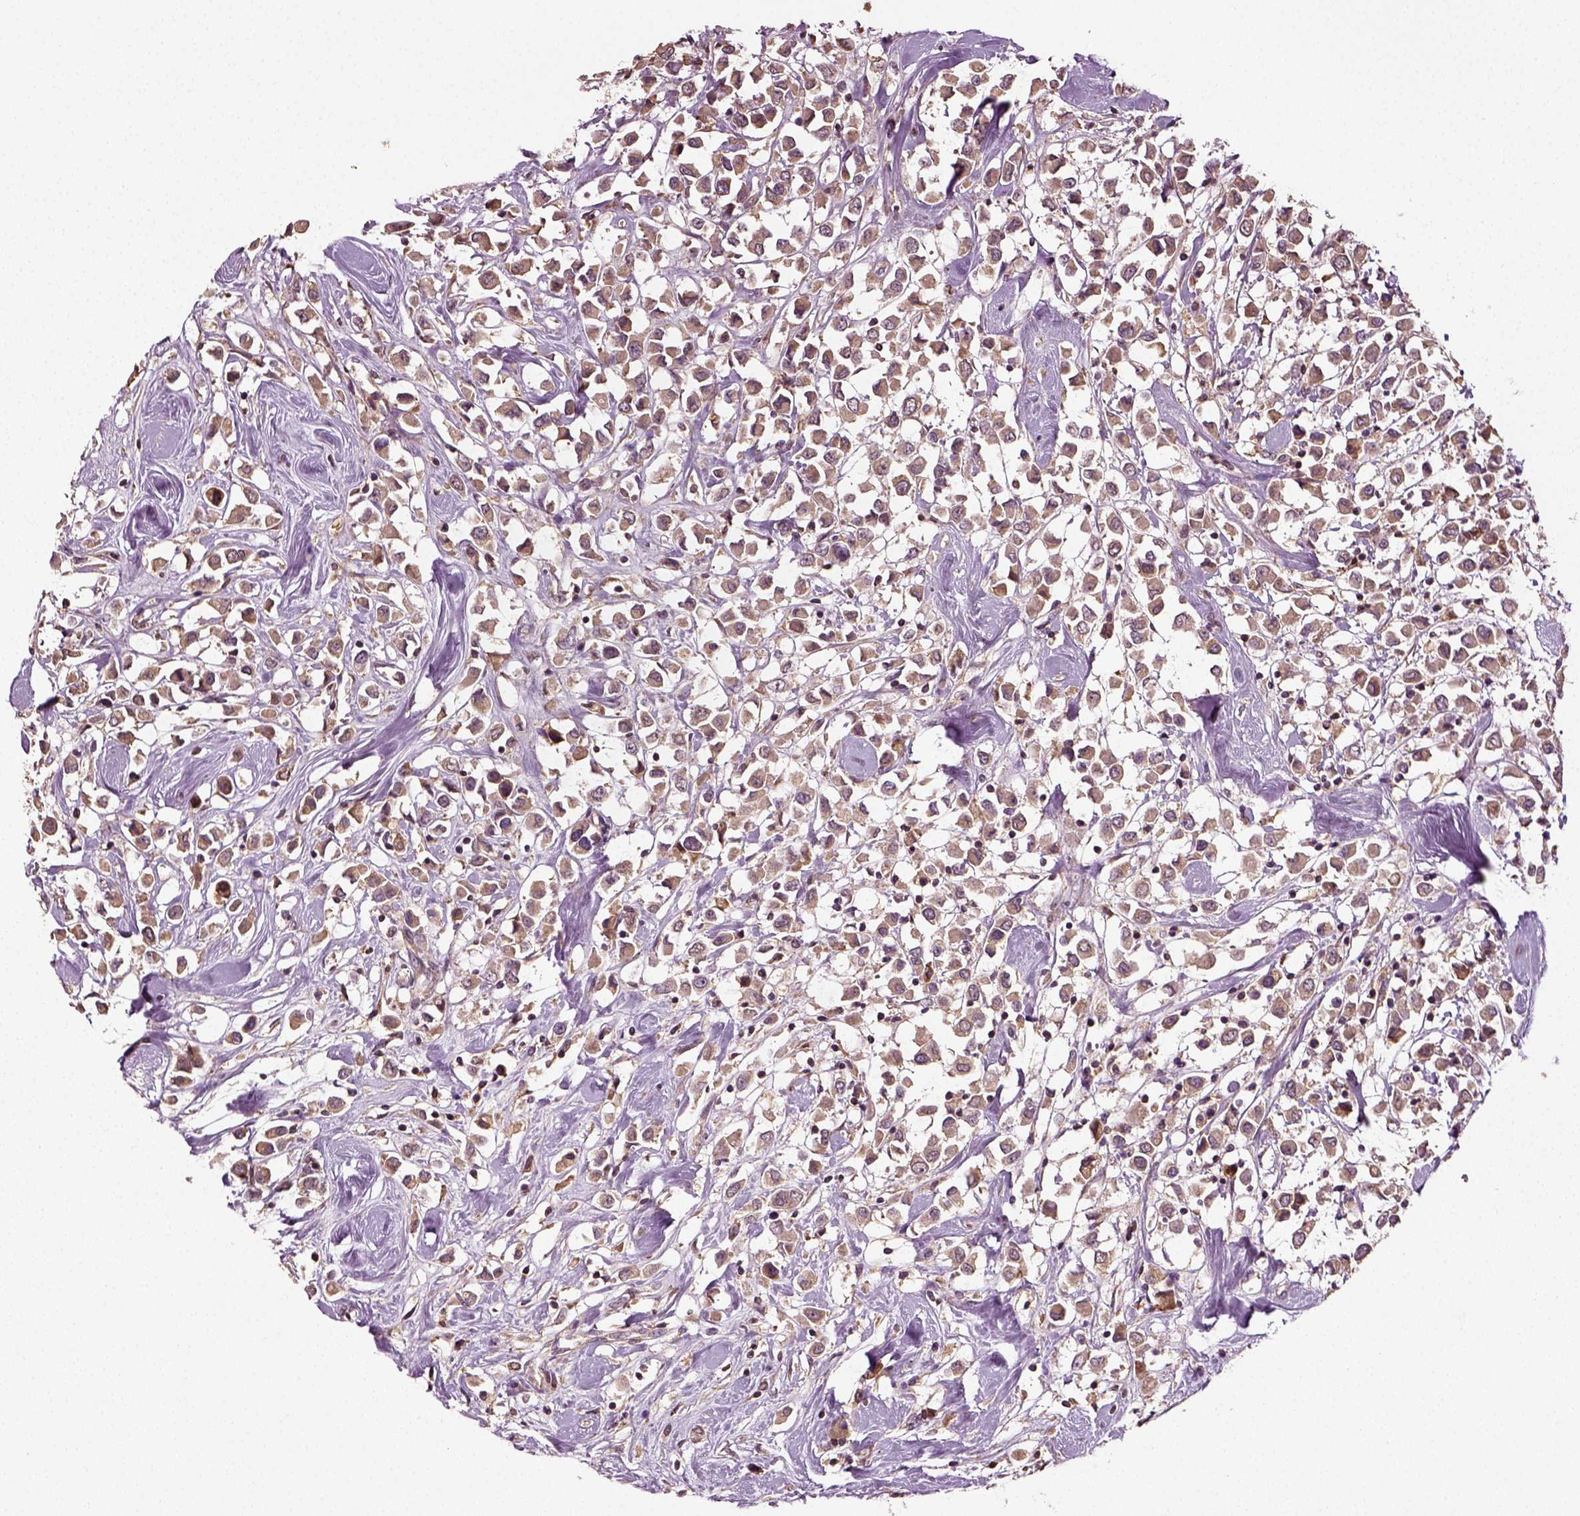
{"staining": {"intensity": "moderate", "quantity": ">75%", "location": "cytoplasmic/membranous"}, "tissue": "breast cancer", "cell_type": "Tumor cells", "image_type": "cancer", "snomed": [{"axis": "morphology", "description": "Duct carcinoma"}, {"axis": "topography", "description": "Breast"}], "caption": "This photomicrograph shows immunohistochemistry (IHC) staining of human breast invasive ductal carcinoma, with medium moderate cytoplasmic/membranous positivity in about >75% of tumor cells.", "gene": "ERV3-1", "patient": {"sex": "female", "age": 61}}